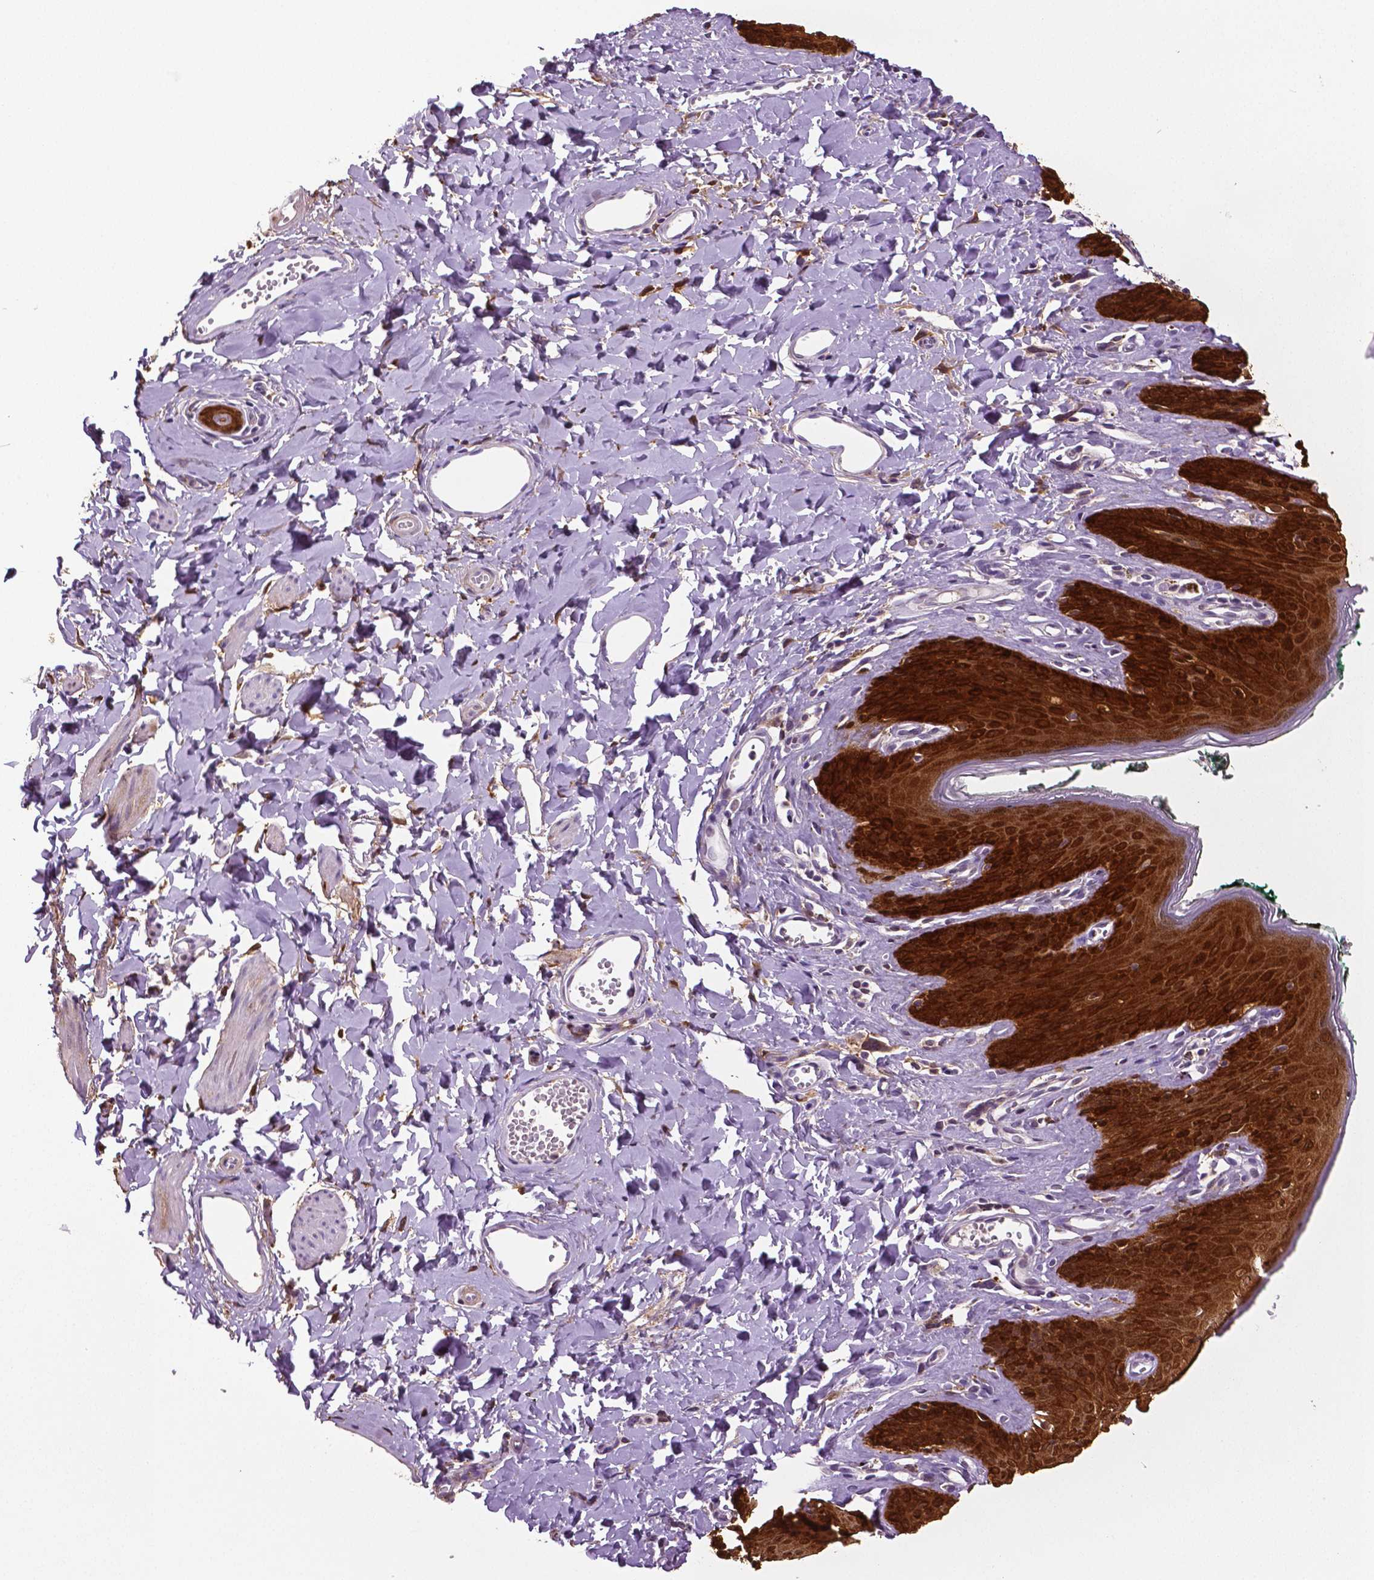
{"staining": {"intensity": "strong", "quantity": ">75%", "location": "cytoplasmic/membranous,nuclear"}, "tissue": "skin", "cell_type": "Epidermal cells", "image_type": "normal", "snomed": [{"axis": "morphology", "description": "Normal tissue, NOS"}, {"axis": "topography", "description": "Vulva"}, {"axis": "topography", "description": "Peripheral nerve tissue"}], "caption": "Unremarkable skin displays strong cytoplasmic/membranous,nuclear staining in about >75% of epidermal cells The protein is shown in brown color, while the nuclei are stained blue..", "gene": "PHGDH", "patient": {"sex": "female", "age": 66}}